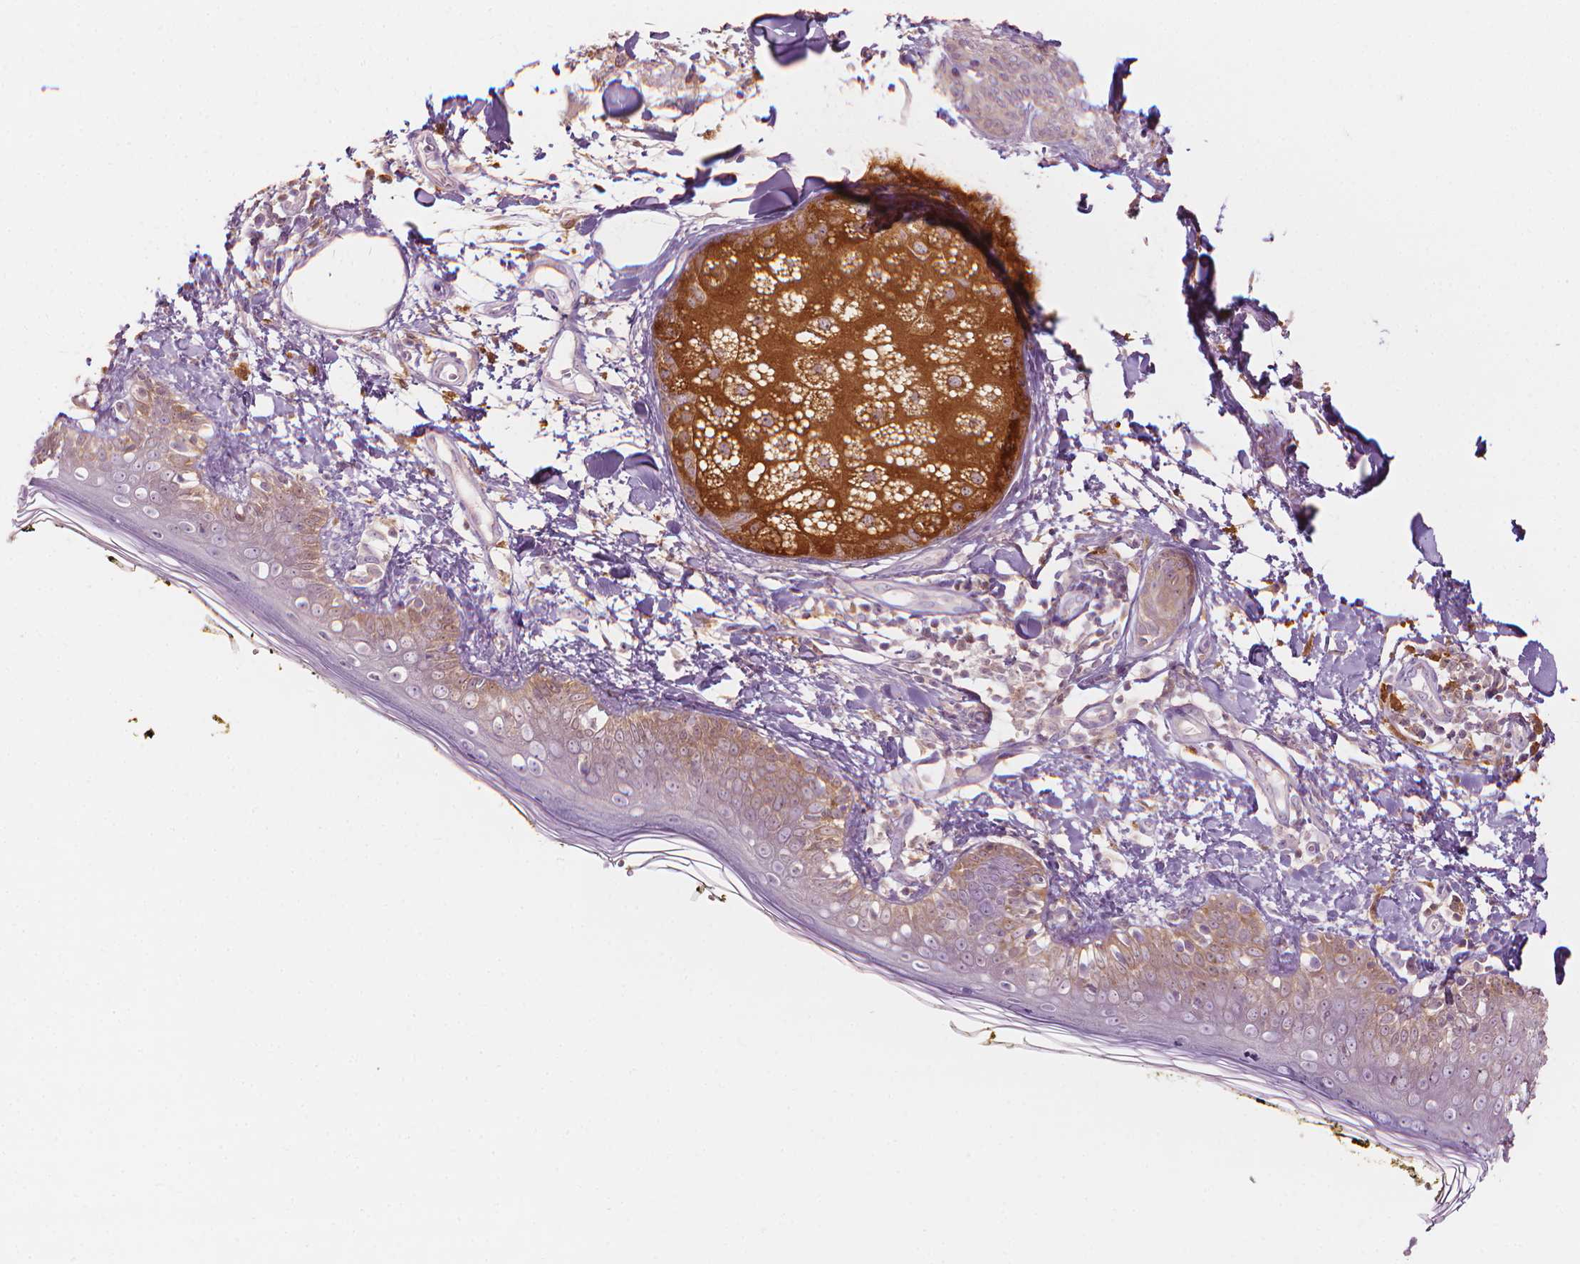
{"staining": {"intensity": "negative", "quantity": "none", "location": "none"}, "tissue": "skin", "cell_type": "Fibroblasts", "image_type": "normal", "snomed": [{"axis": "morphology", "description": "Normal tissue, NOS"}, {"axis": "topography", "description": "Skin"}], "caption": "An immunohistochemistry photomicrograph of normal skin is shown. There is no staining in fibroblasts of skin.", "gene": "SHMT1", "patient": {"sex": "male", "age": 76}}